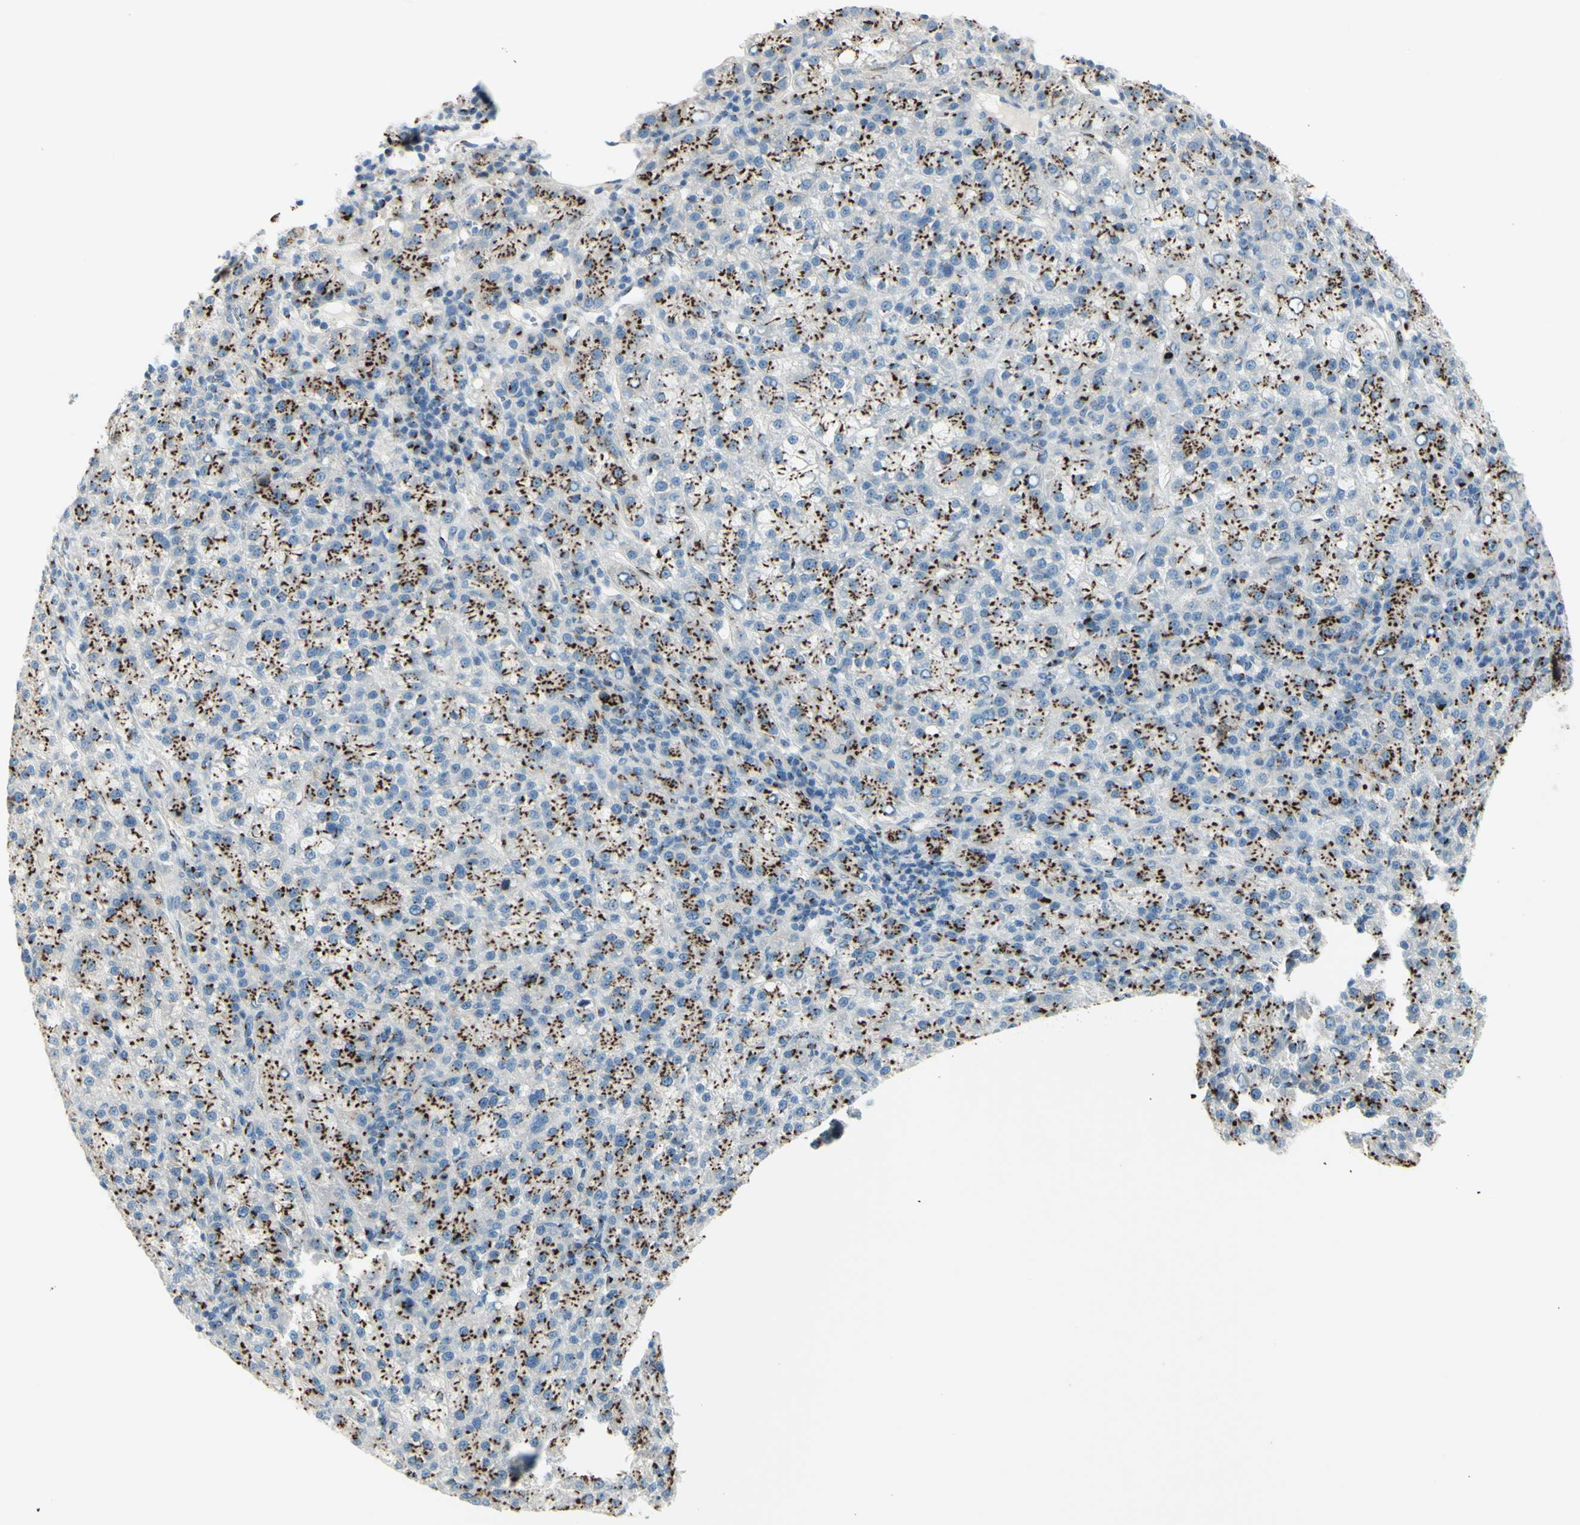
{"staining": {"intensity": "strong", "quantity": ">75%", "location": "cytoplasmic/membranous"}, "tissue": "liver cancer", "cell_type": "Tumor cells", "image_type": "cancer", "snomed": [{"axis": "morphology", "description": "Carcinoma, Hepatocellular, NOS"}, {"axis": "topography", "description": "Liver"}], "caption": "A brown stain highlights strong cytoplasmic/membranous staining of a protein in liver hepatocellular carcinoma tumor cells. The protein of interest is shown in brown color, while the nuclei are stained blue.", "gene": "B4GALT1", "patient": {"sex": "female", "age": 58}}